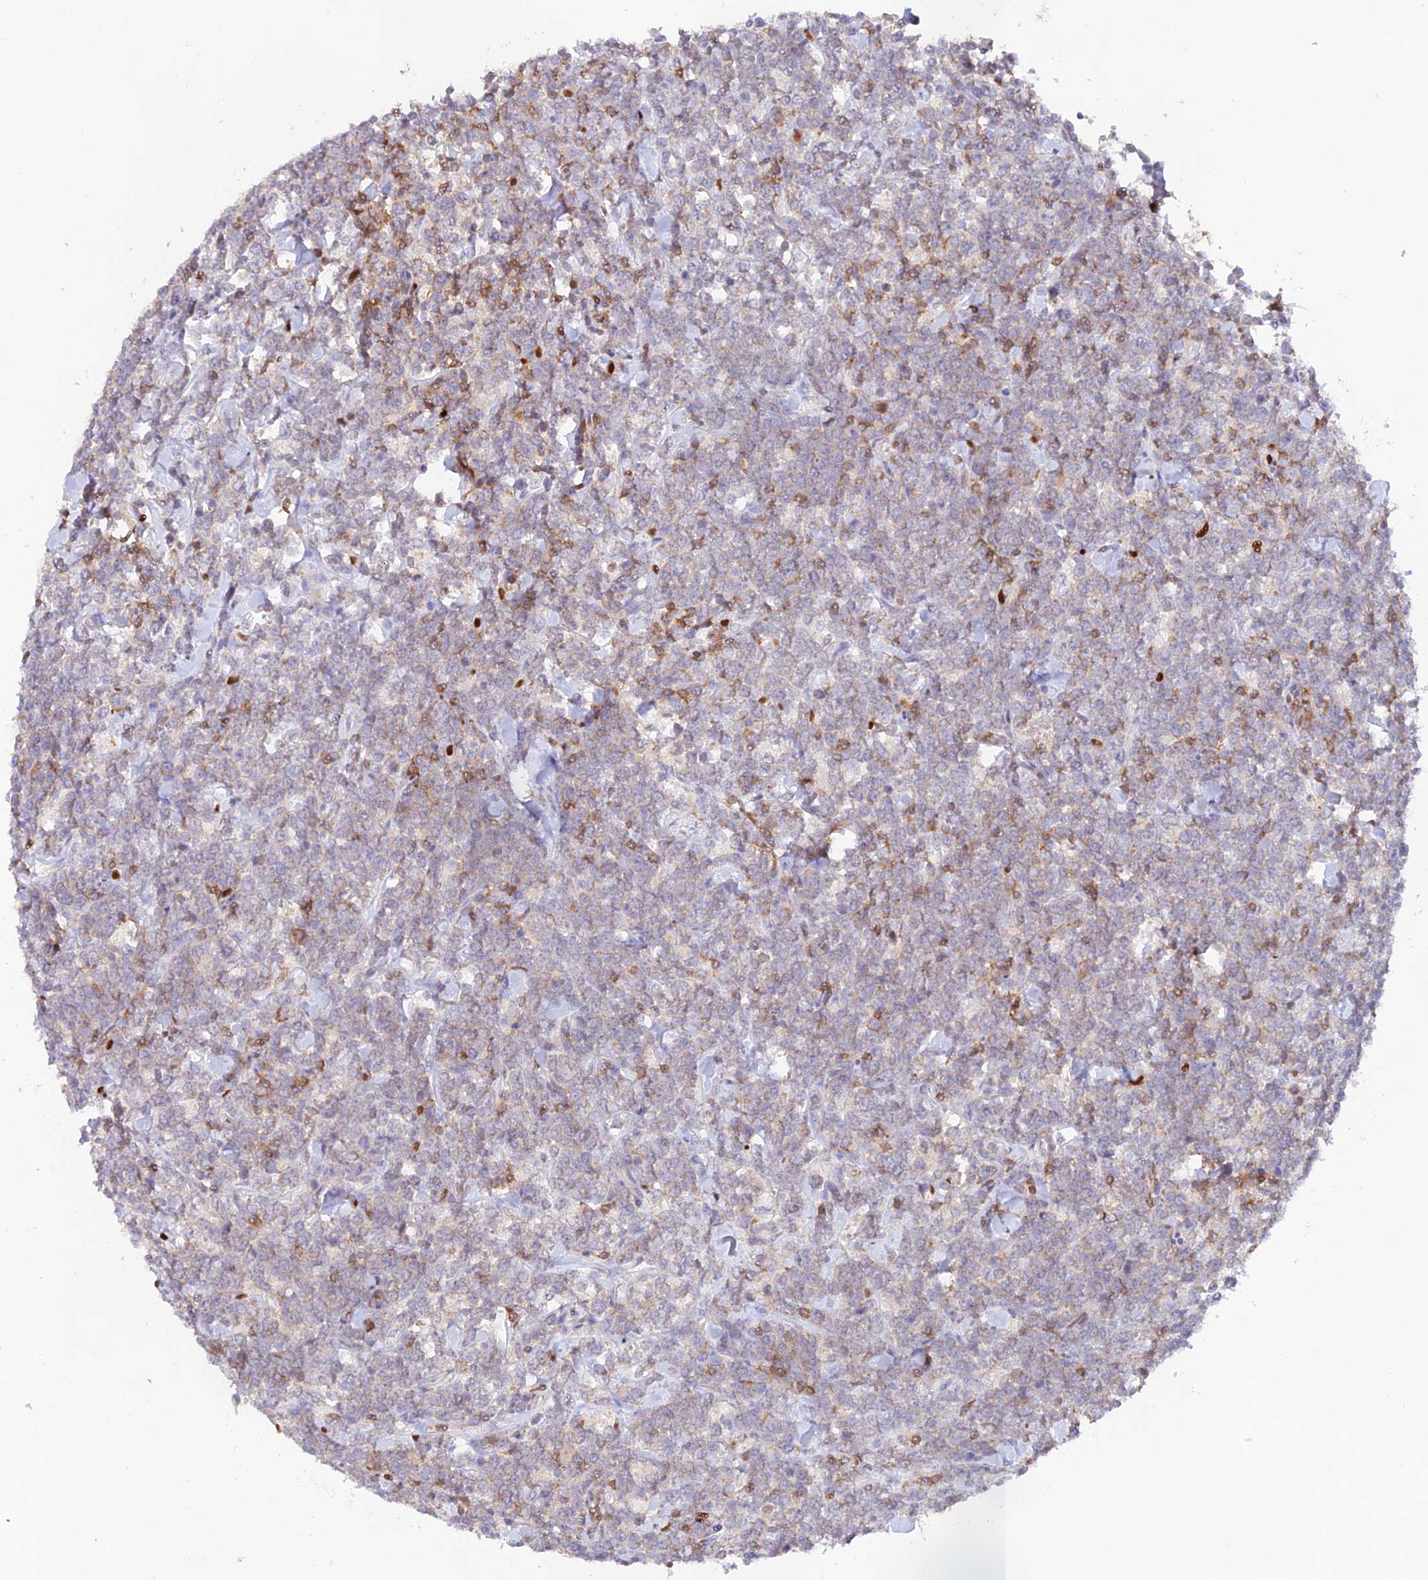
{"staining": {"intensity": "negative", "quantity": "none", "location": "none"}, "tissue": "lymphoma", "cell_type": "Tumor cells", "image_type": "cancer", "snomed": [{"axis": "morphology", "description": "Malignant lymphoma, non-Hodgkin's type, High grade"}, {"axis": "topography", "description": "Small intestine"}], "caption": "High-grade malignant lymphoma, non-Hodgkin's type was stained to show a protein in brown. There is no significant staining in tumor cells.", "gene": "DENND1C", "patient": {"sex": "male", "age": 8}}